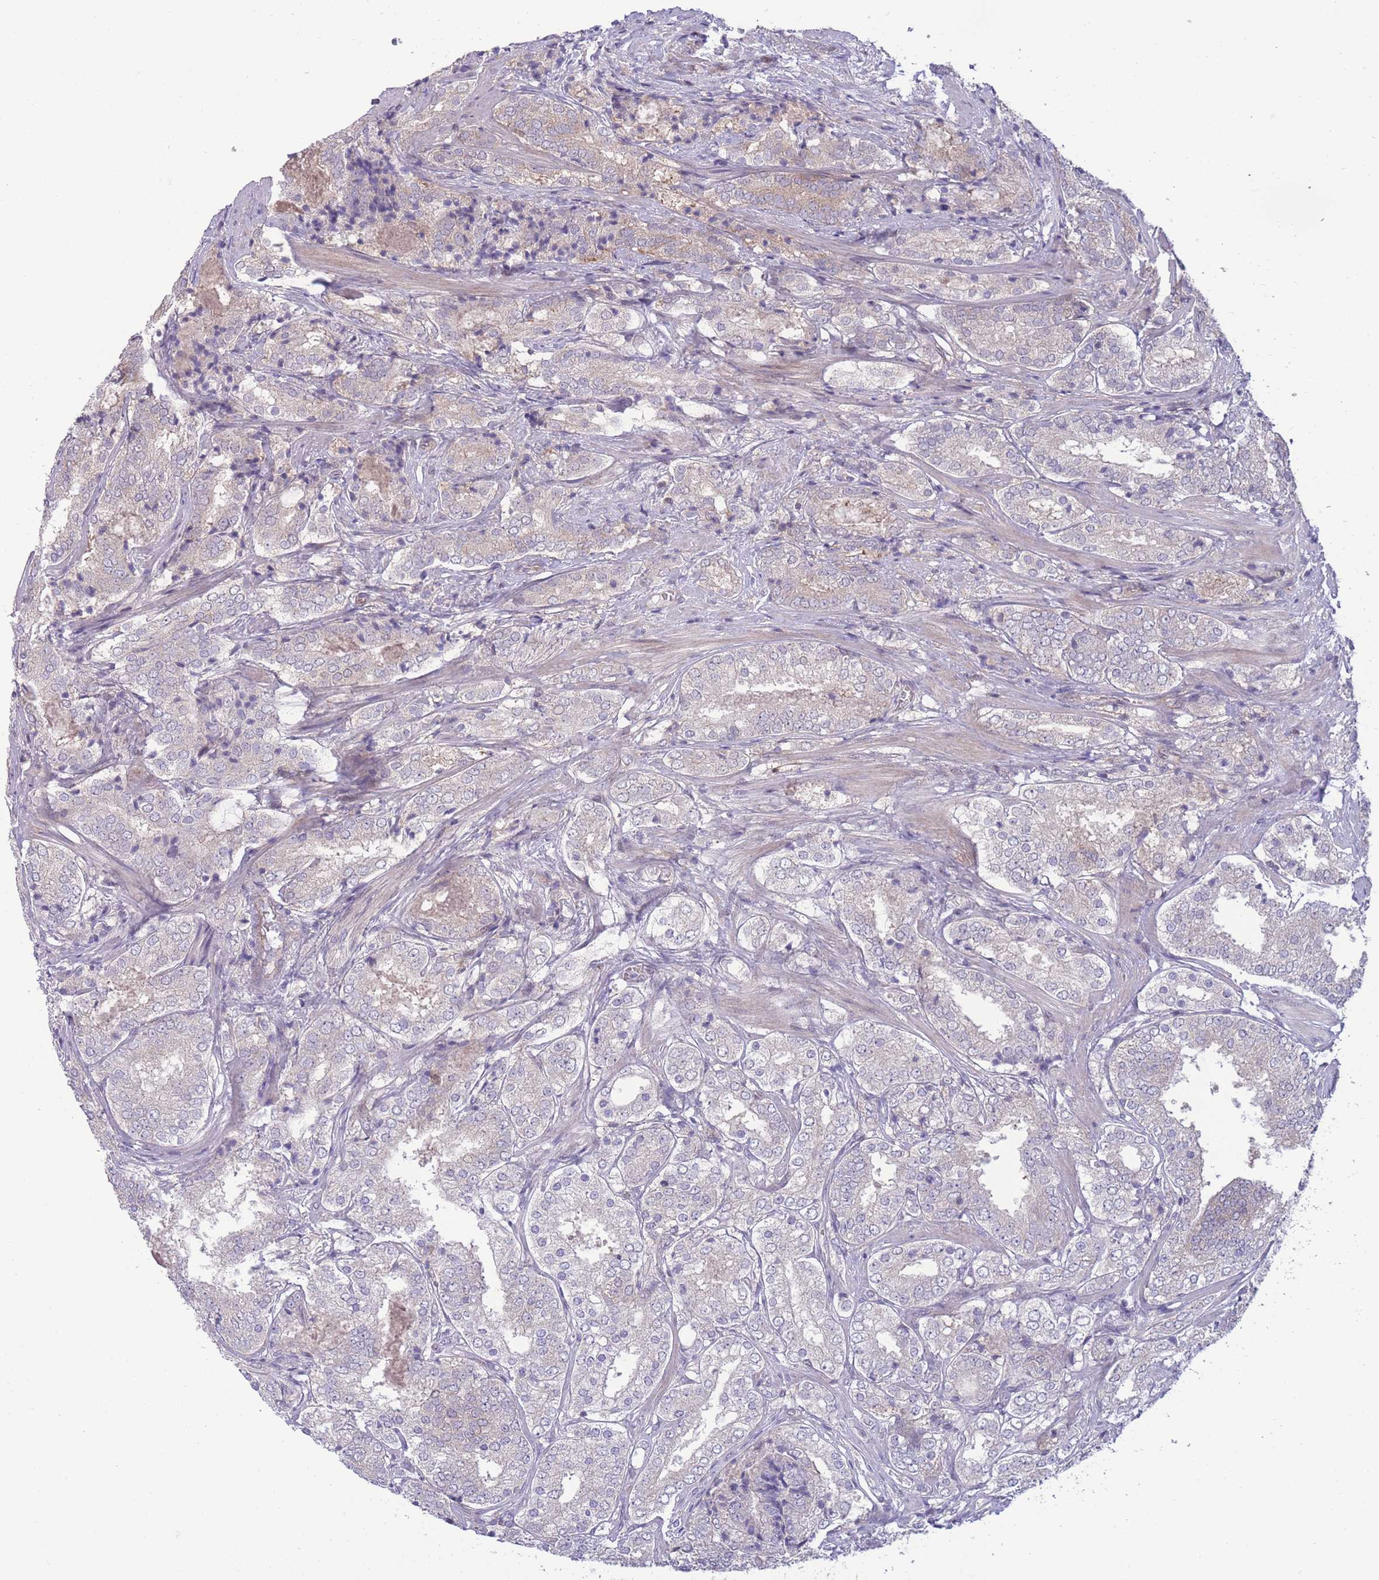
{"staining": {"intensity": "negative", "quantity": "none", "location": "none"}, "tissue": "prostate cancer", "cell_type": "Tumor cells", "image_type": "cancer", "snomed": [{"axis": "morphology", "description": "Adenocarcinoma, High grade"}, {"axis": "topography", "description": "Prostate"}], "caption": "DAB (3,3'-diaminobenzidine) immunohistochemical staining of prostate cancer (adenocarcinoma (high-grade)) displays no significant positivity in tumor cells.", "gene": "RIC8A", "patient": {"sex": "male", "age": 63}}